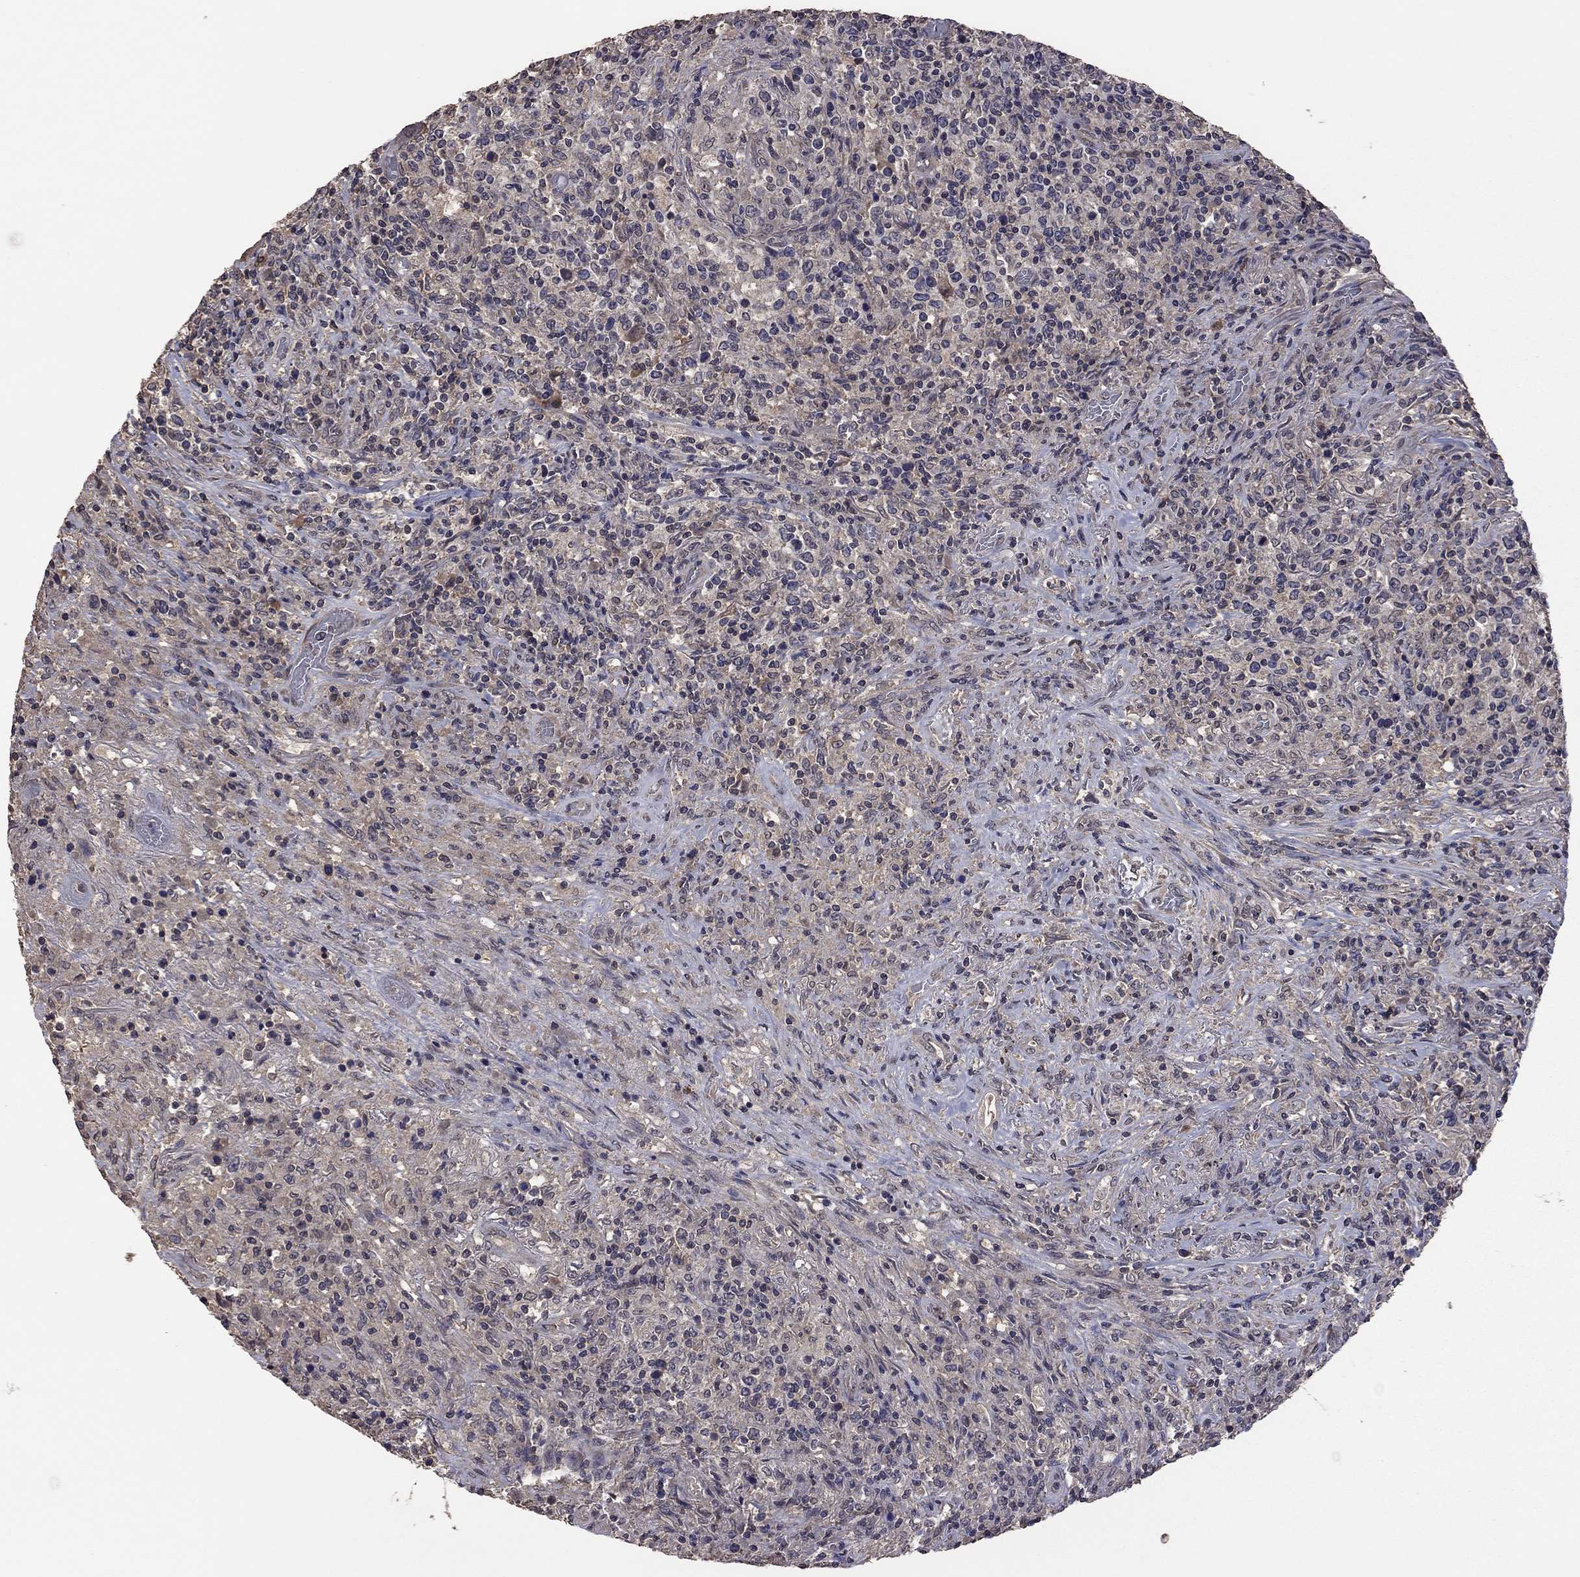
{"staining": {"intensity": "negative", "quantity": "none", "location": "none"}, "tissue": "lymphoma", "cell_type": "Tumor cells", "image_type": "cancer", "snomed": [{"axis": "morphology", "description": "Malignant lymphoma, non-Hodgkin's type, High grade"}, {"axis": "topography", "description": "Lung"}], "caption": "This histopathology image is of high-grade malignant lymphoma, non-Hodgkin's type stained with IHC to label a protein in brown with the nuclei are counter-stained blue. There is no expression in tumor cells.", "gene": "TSNARE1", "patient": {"sex": "male", "age": 79}}